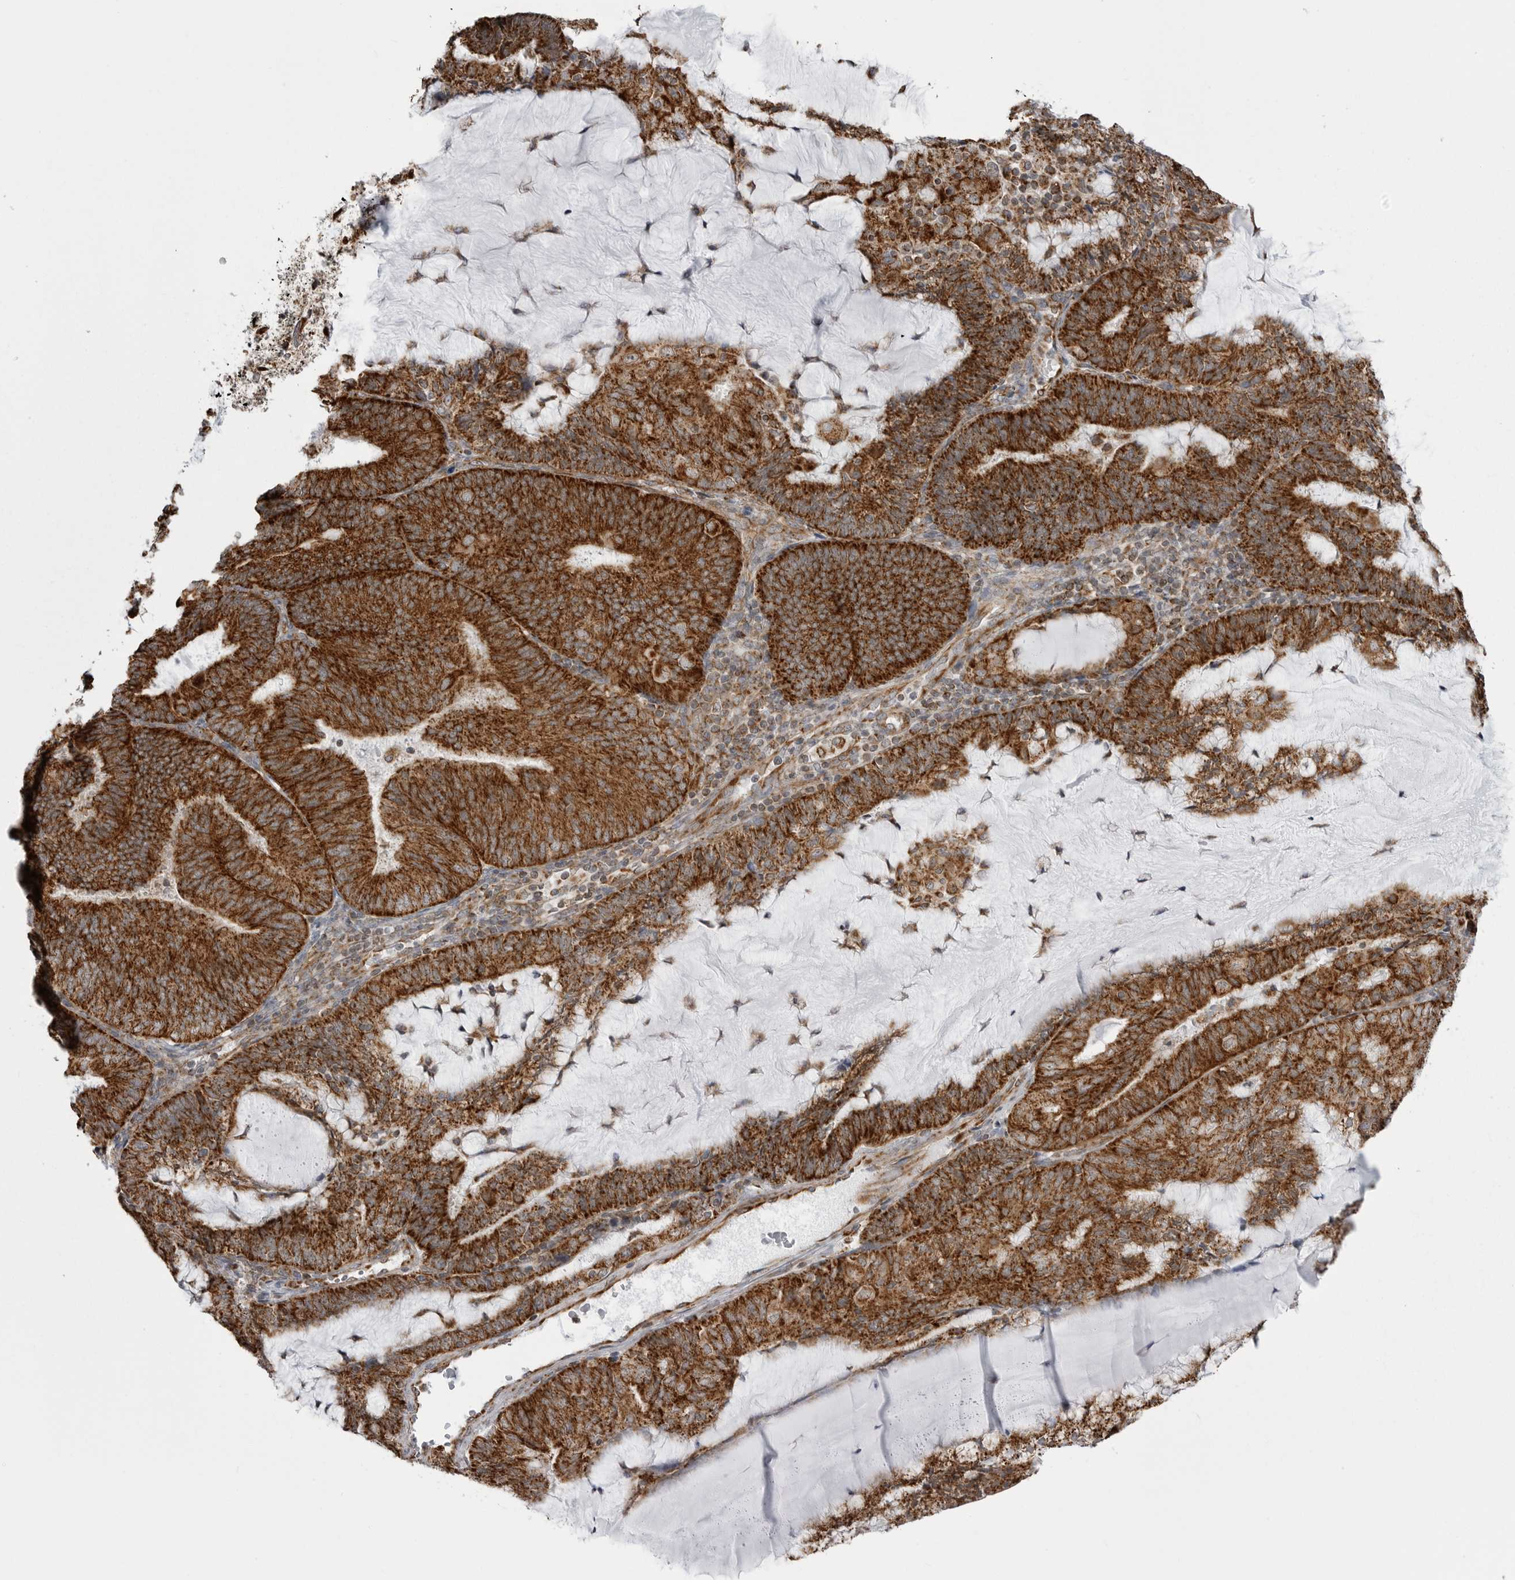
{"staining": {"intensity": "strong", "quantity": ">75%", "location": "cytoplasmic/membranous"}, "tissue": "endometrial cancer", "cell_type": "Tumor cells", "image_type": "cancer", "snomed": [{"axis": "morphology", "description": "Adenocarcinoma, NOS"}, {"axis": "topography", "description": "Endometrium"}], "caption": "An image showing strong cytoplasmic/membranous staining in approximately >75% of tumor cells in endometrial cancer, as visualized by brown immunohistochemical staining.", "gene": "FH", "patient": {"sex": "female", "age": 81}}